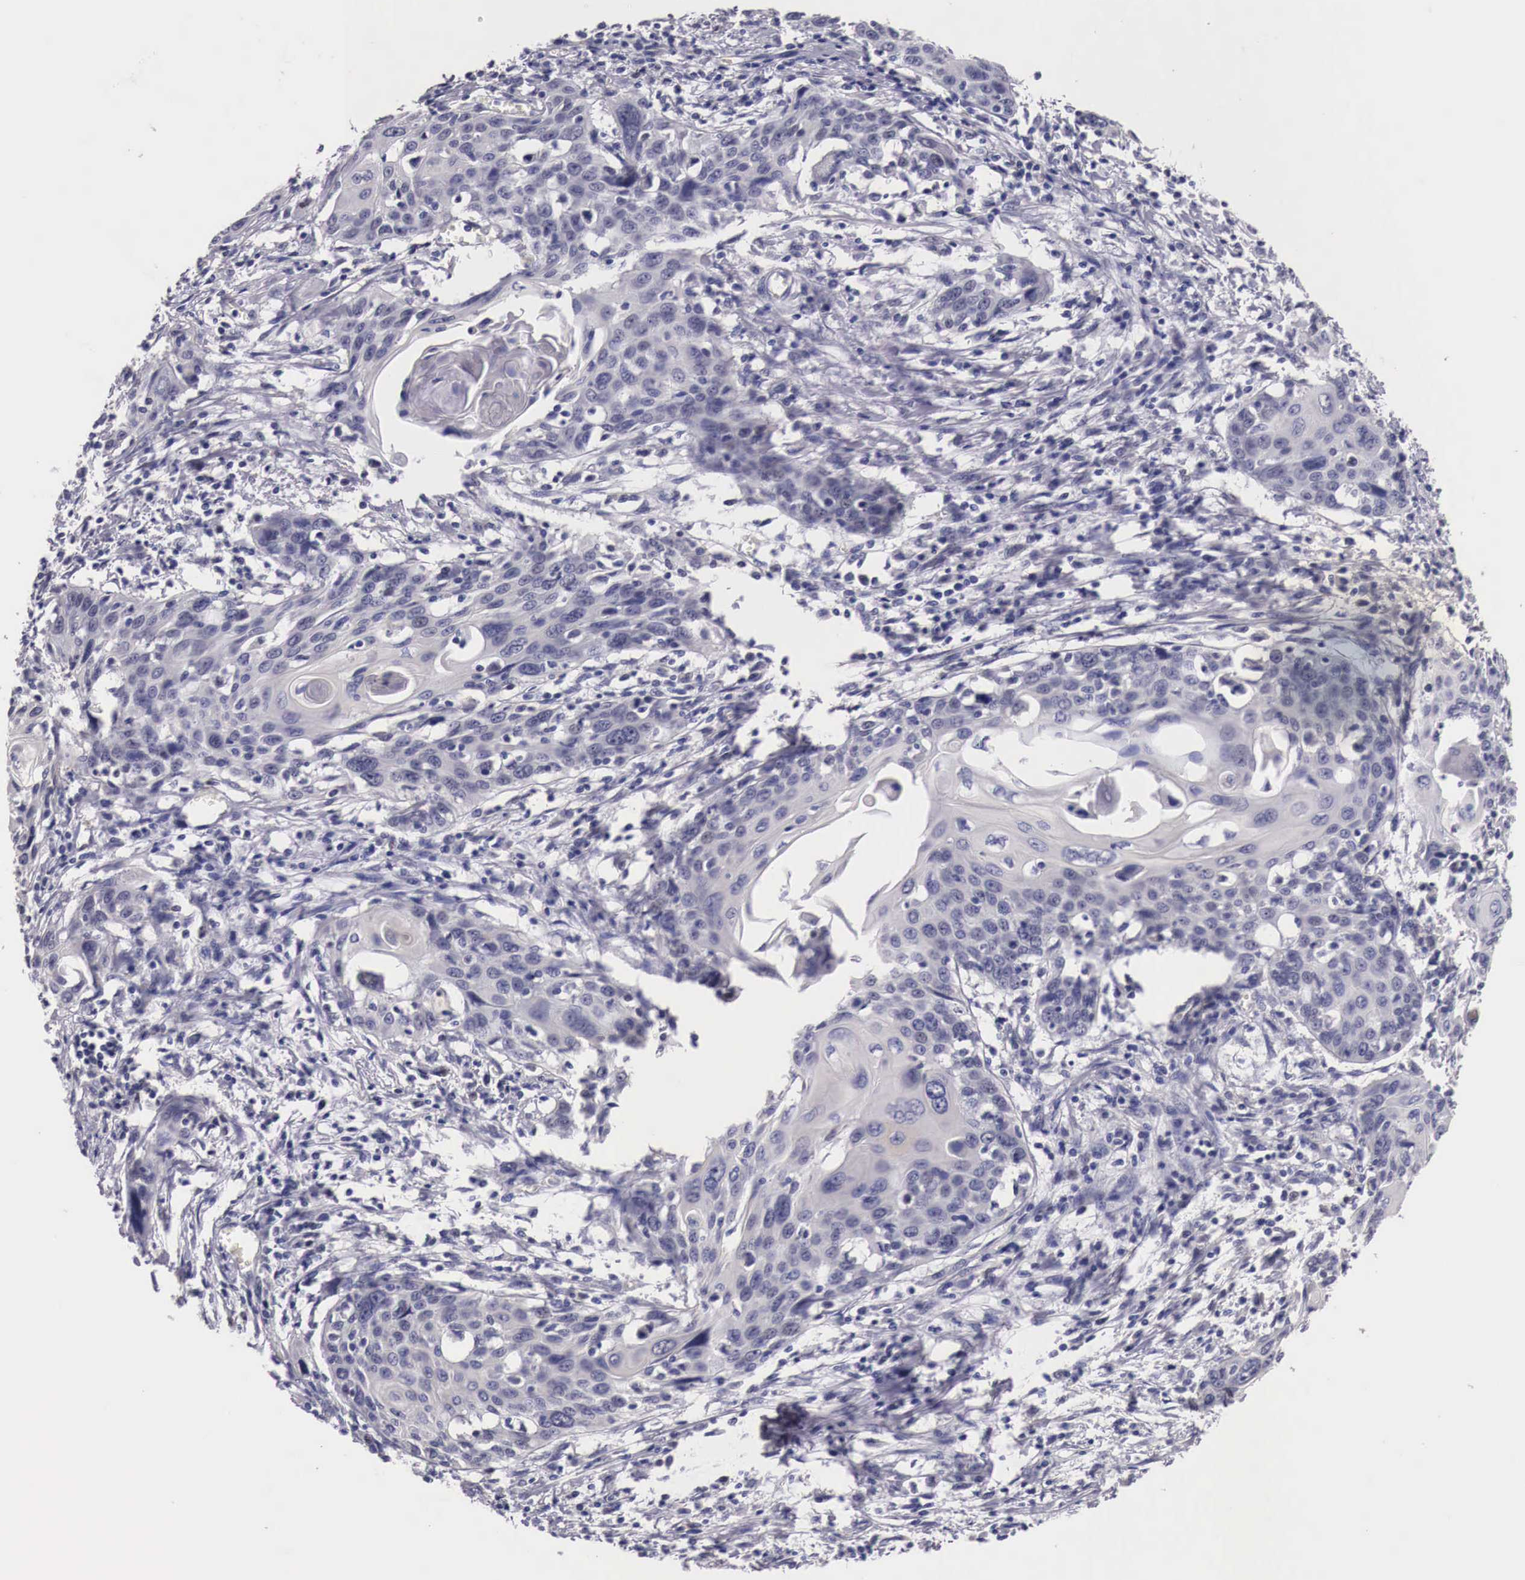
{"staining": {"intensity": "negative", "quantity": "none", "location": "none"}, "tissue": "cervical cancer", "cell_type": "Tumor cells", "image_type": "cancer", "snomed": [{"axis": "morphology", "description": "Squamous cell carcinoma, NOS"}, {"axis": "topography", "description": "Cervix"}], "caption": "IHC photomicrograph of neoplastic tissue: cervical cancer (squamous cell carcinoma) stained with DAB shows no significant protein positivity in tumor cells.", "gene": "ENOX2", "patient": {"sex": "female", "age": 54}}